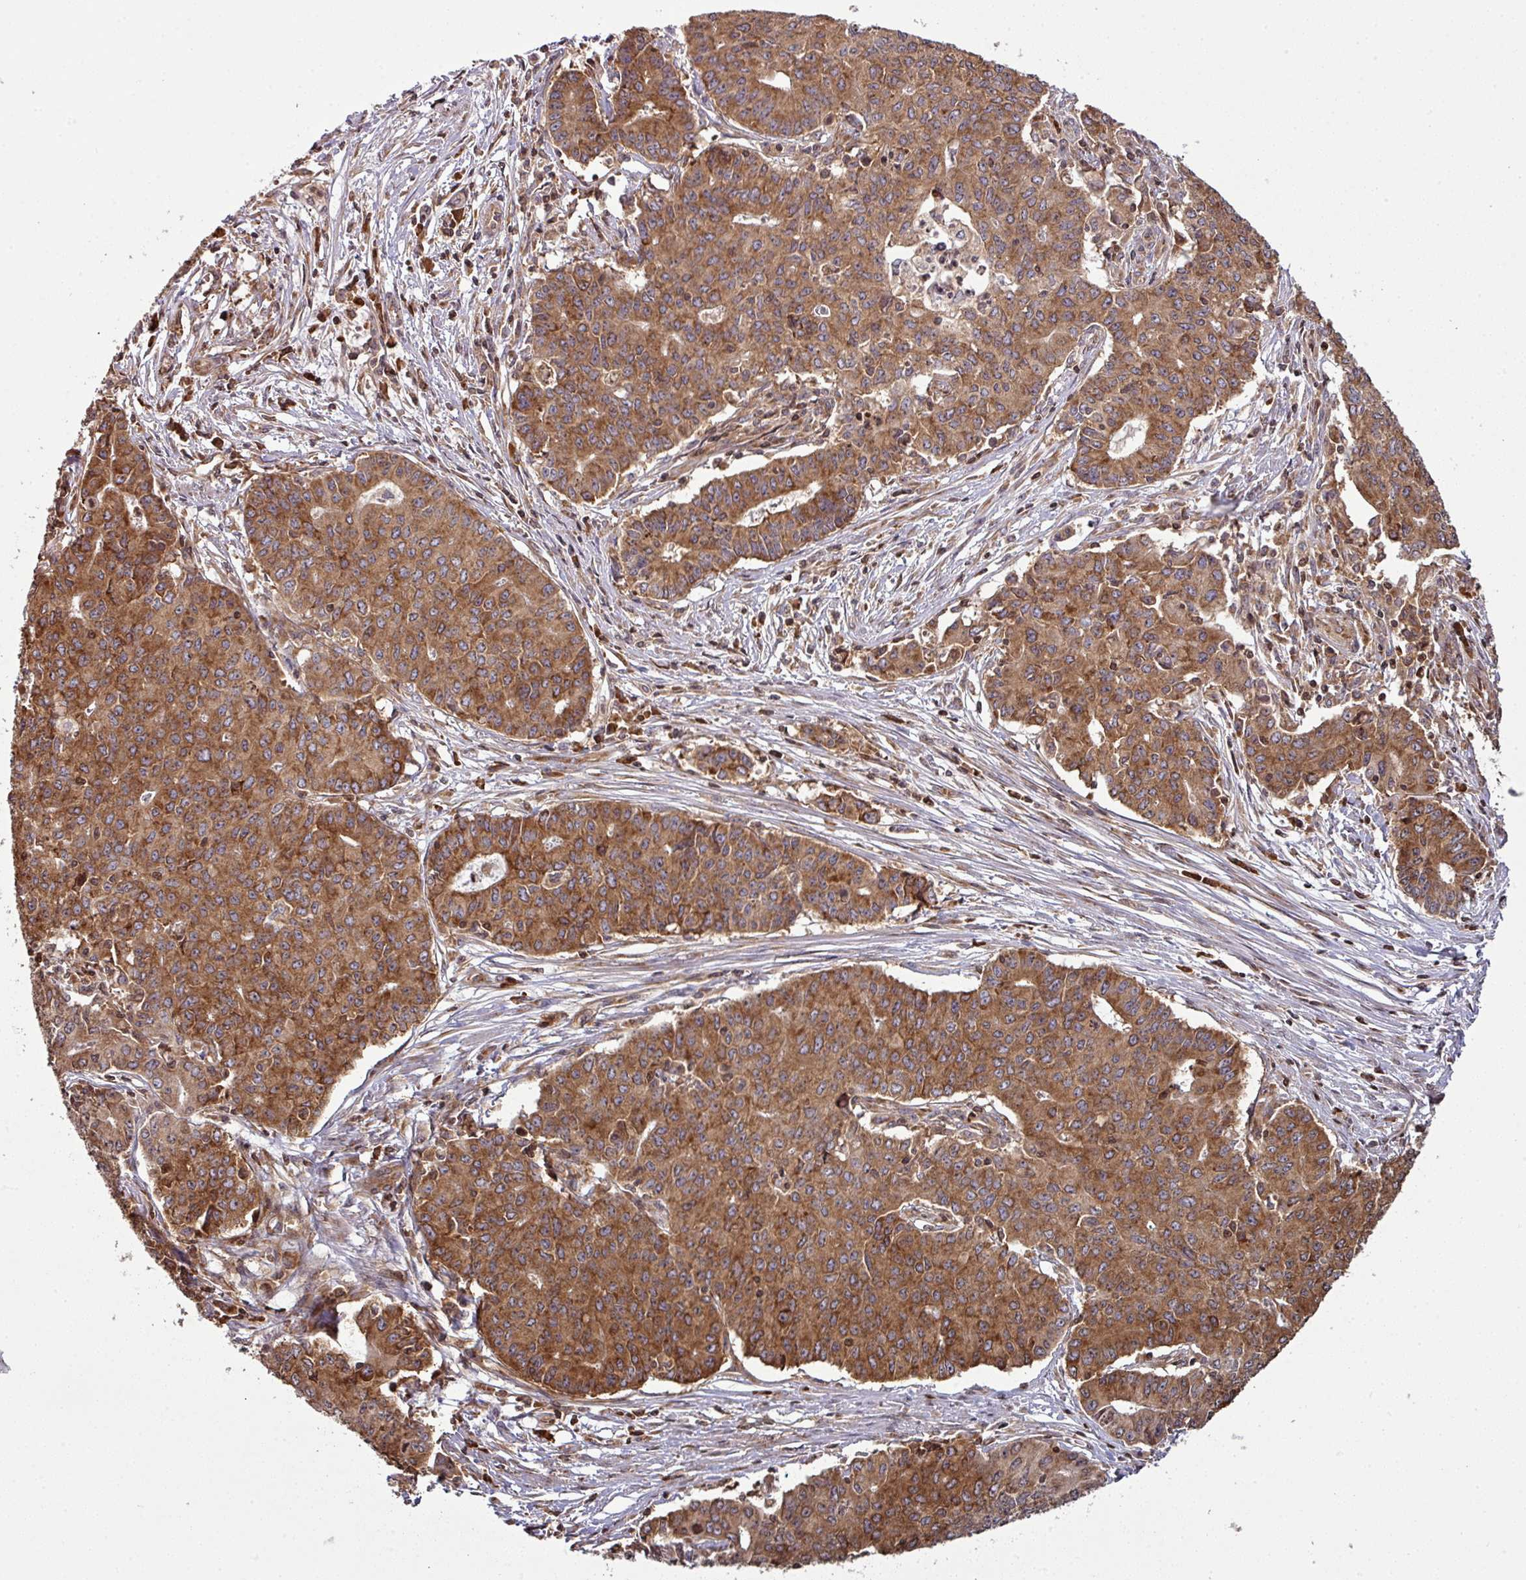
{"staining": {"intensity": "moderate", "quantity": ">75%", "location": "cytoplasmic/membranous"}, "tissue": "endometrial cancer", "cell_type": "Tumor cells", "image_type": "cancer", "snomed": [{"axis": "morphology", "description": "Adenocarcinoma, NOS"}, {"axis": "topography", "description": "Endometrium"}], "caption": "IHC photomicrograph of neoplastic tissue: human endometrial cancer (adenocarcinoma) stained using immunohistochemistry (IHC) demonstrates medium levels of moderate protein expression localized specifically in the cytoplasmic/membranous of tumor cells, appearing as a cytoplasmic/membranous brown color.", "gene": "LRRC74B", "patient": {"sex": "female", "age": 59}}